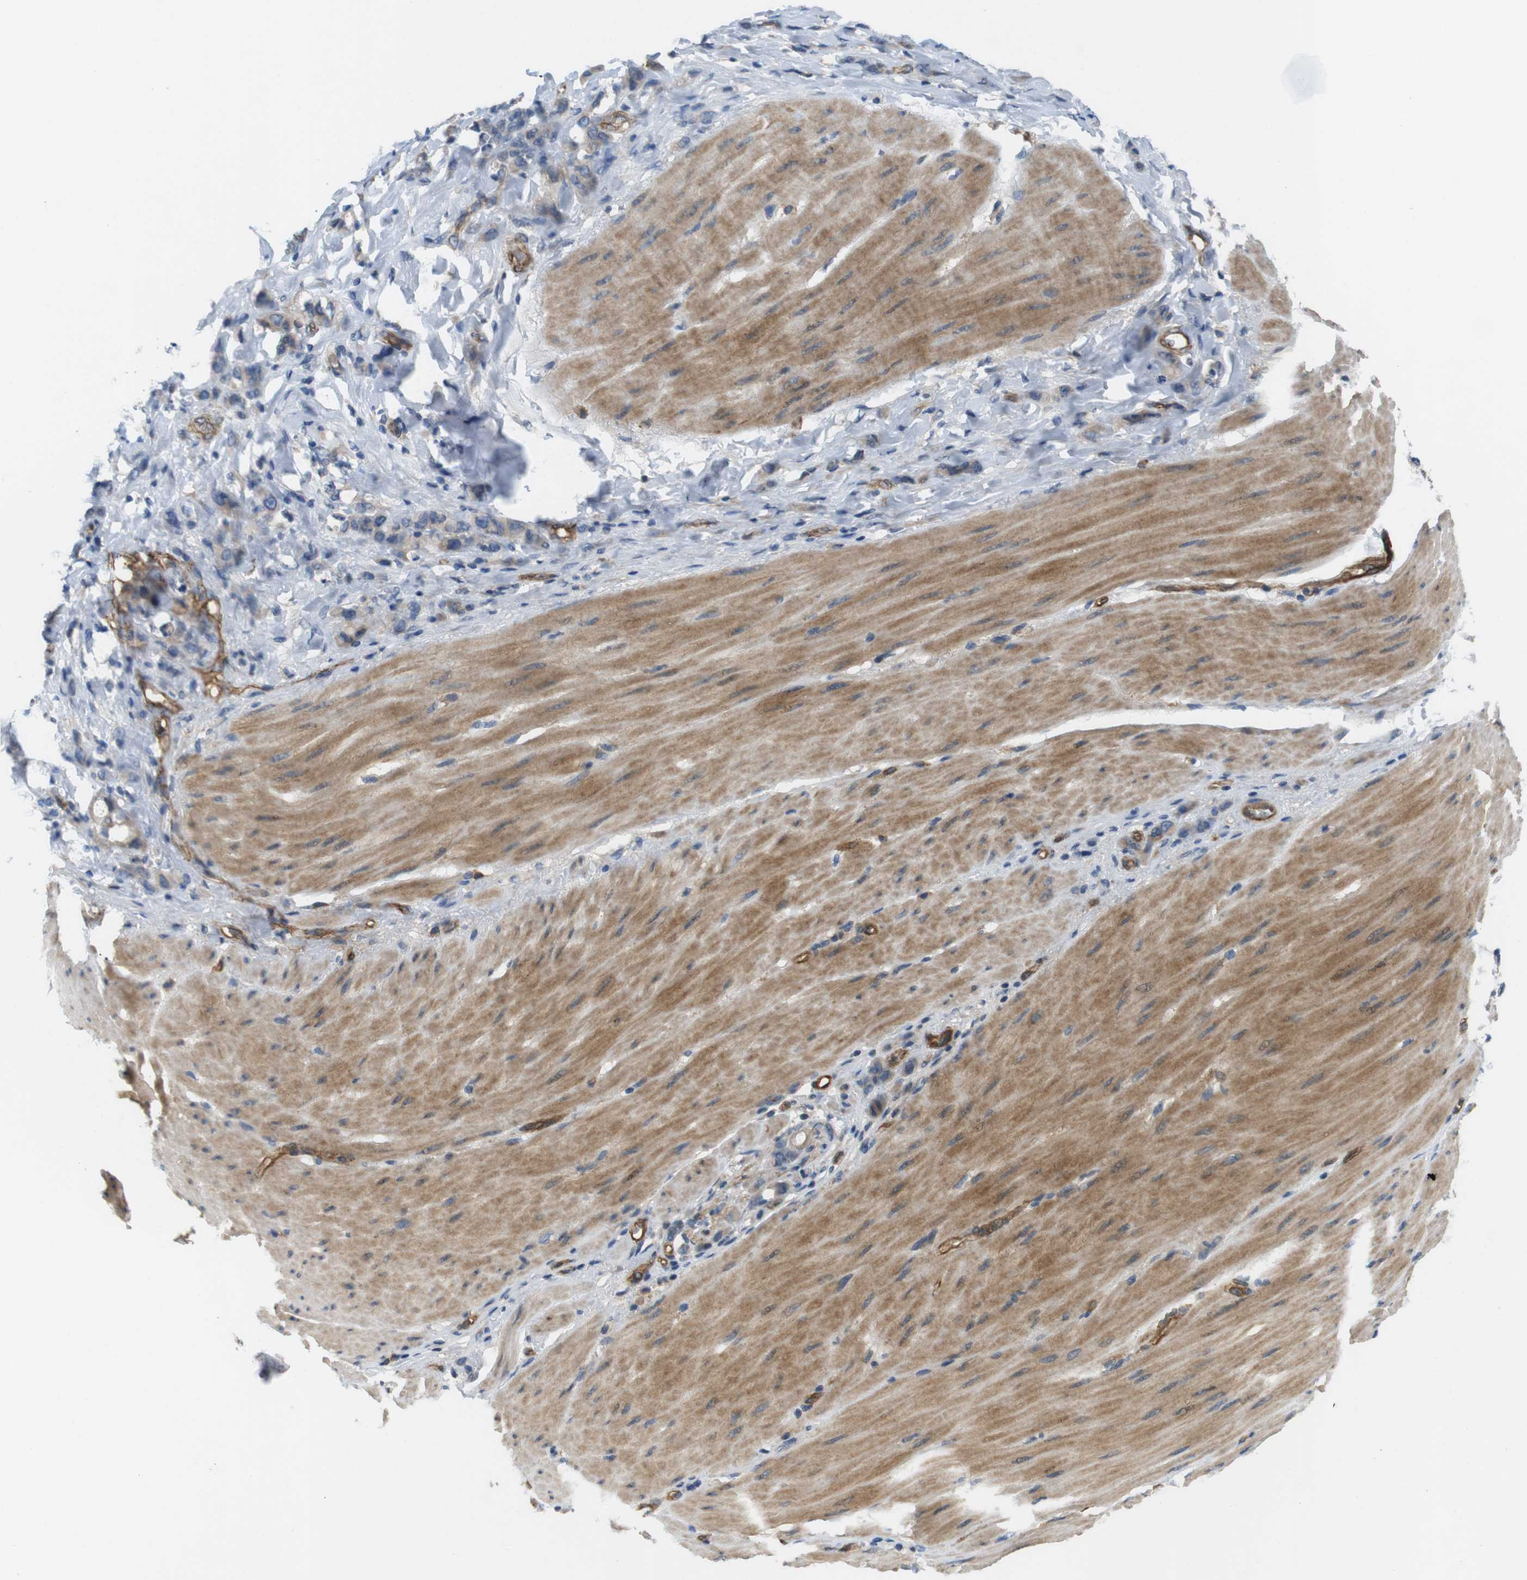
{"staining": {"intensity": "weak", "quantity": ">75%", "location": "cytoplasmic/membranous"}, "tissue": "stomach cancer", "cell_type": "Tumor cells", "image_type": "cancer", "snomed": [{"axis": "morphology", "description": "Normal tissue, NOS"}, {"axis": "morphology", "description": "Adenocarcinoma, NOS"}, {"axis": "topography", "description": "Stomach"}], "caption": "IHC staining of stomach adenocarcinoma, which reveals low levels of weak cytoplasmic/membranous staining in approximately >75% of tumor cells indicating weak cytoplasmic/membranous protein positivity. The staining was performed using DAB (brown) for protein detection and nuclei were counterstained in hematoxylin (blue).", "gene": "BVES", "patient": {"sex": "male", "age": 82}}